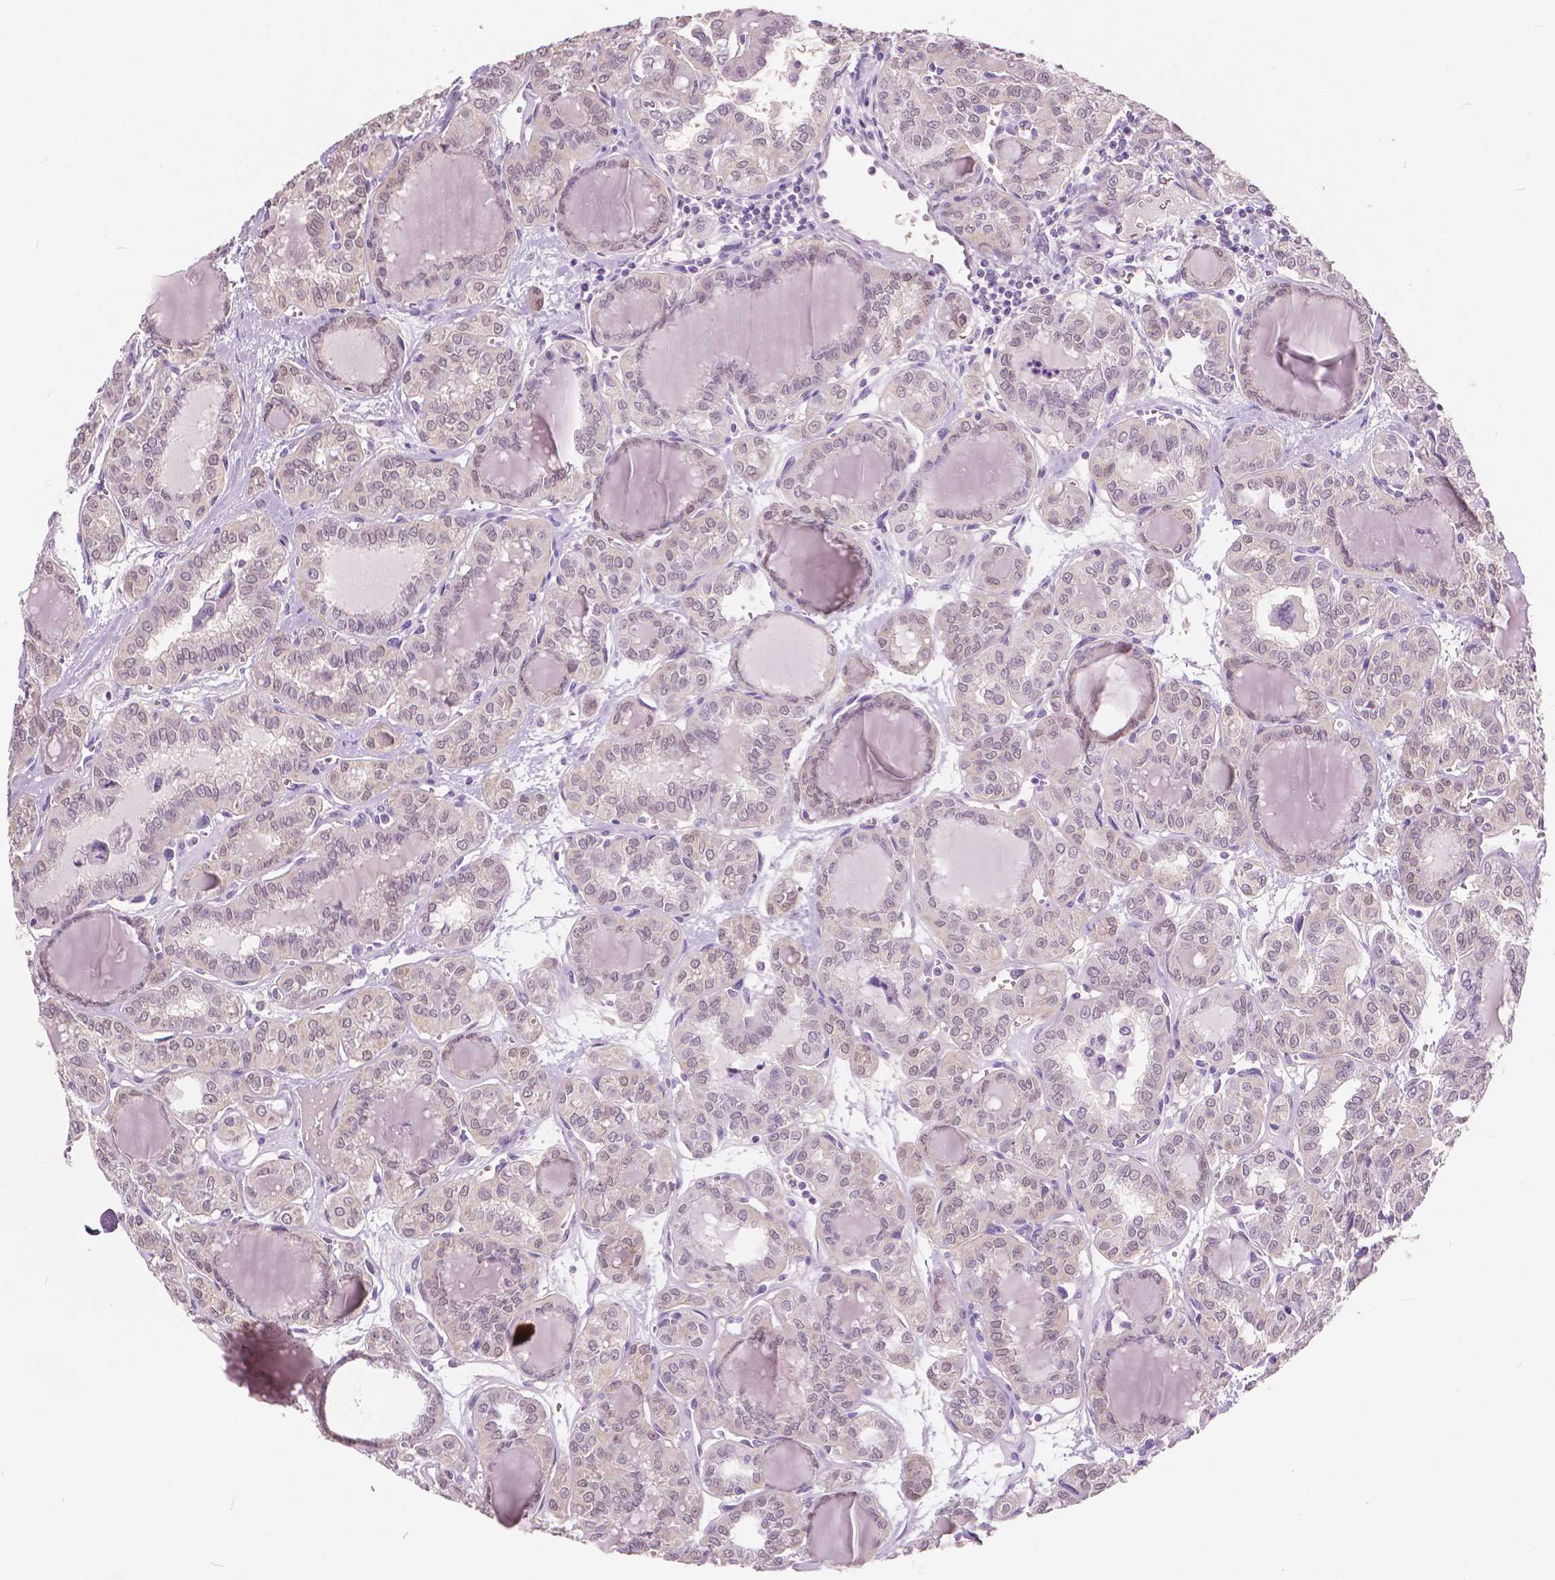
{"staining": {"intensity": "weak", "quantity": "<25%", "location": "nuclear"}, "tissue": "thyroid cancer", "cell_type": "Tumor cells", "image_type": "cancer", "snomed": [{"axis": "morphology", "description": "Papillary adenocarcinoma, NOS"}, {"axis": "topography", "description": "Thyroid gland"}], "caption": "Tumor cells show no significant staining in thyroid cancer.", "gene": "TKFC", "patient": {"sex": "female", "age": 41}}